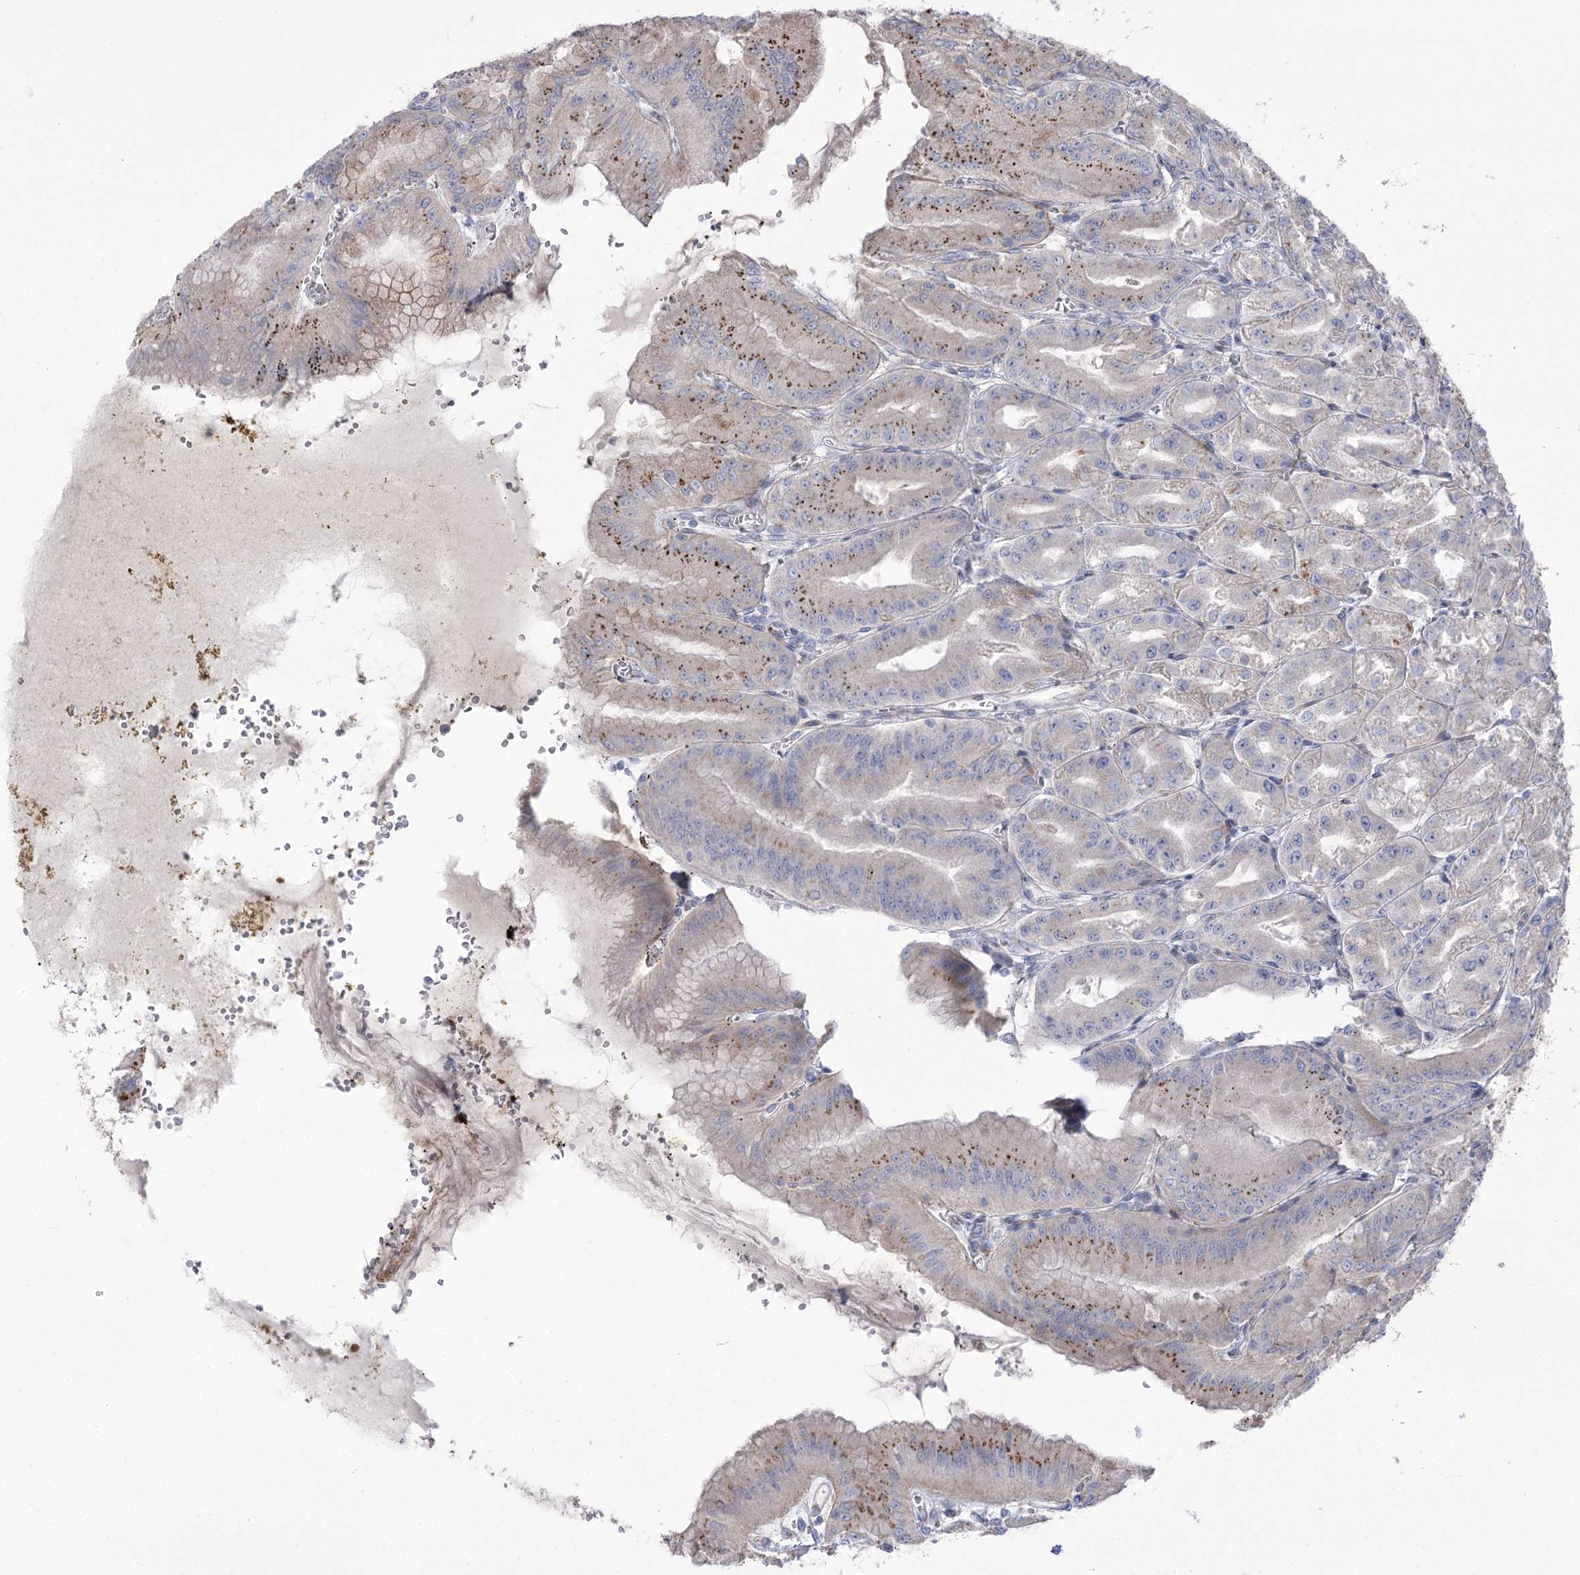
{"staining": {"intensity": "strong", "quantity": "25%-75%", "location": "cytoplasmic/membranous"}, "tissue": "stomach", "cell_type": "Glandular cells", "image_type": "normal", "snomed": [{"axis": "morphology", "description": "Normal tissue, NOS"}, {"axis": "topography", "description": "Stomach, upper"}, {"axis": "topography", "description": "Stomach, lower"}], "caption": "Unremarkable stomach reveals strong cytoplasmic/membranous staining in about 25%-75% of glandular cells.", "gene": "NME7", "patient": {"sex": "male", "age": 71}}